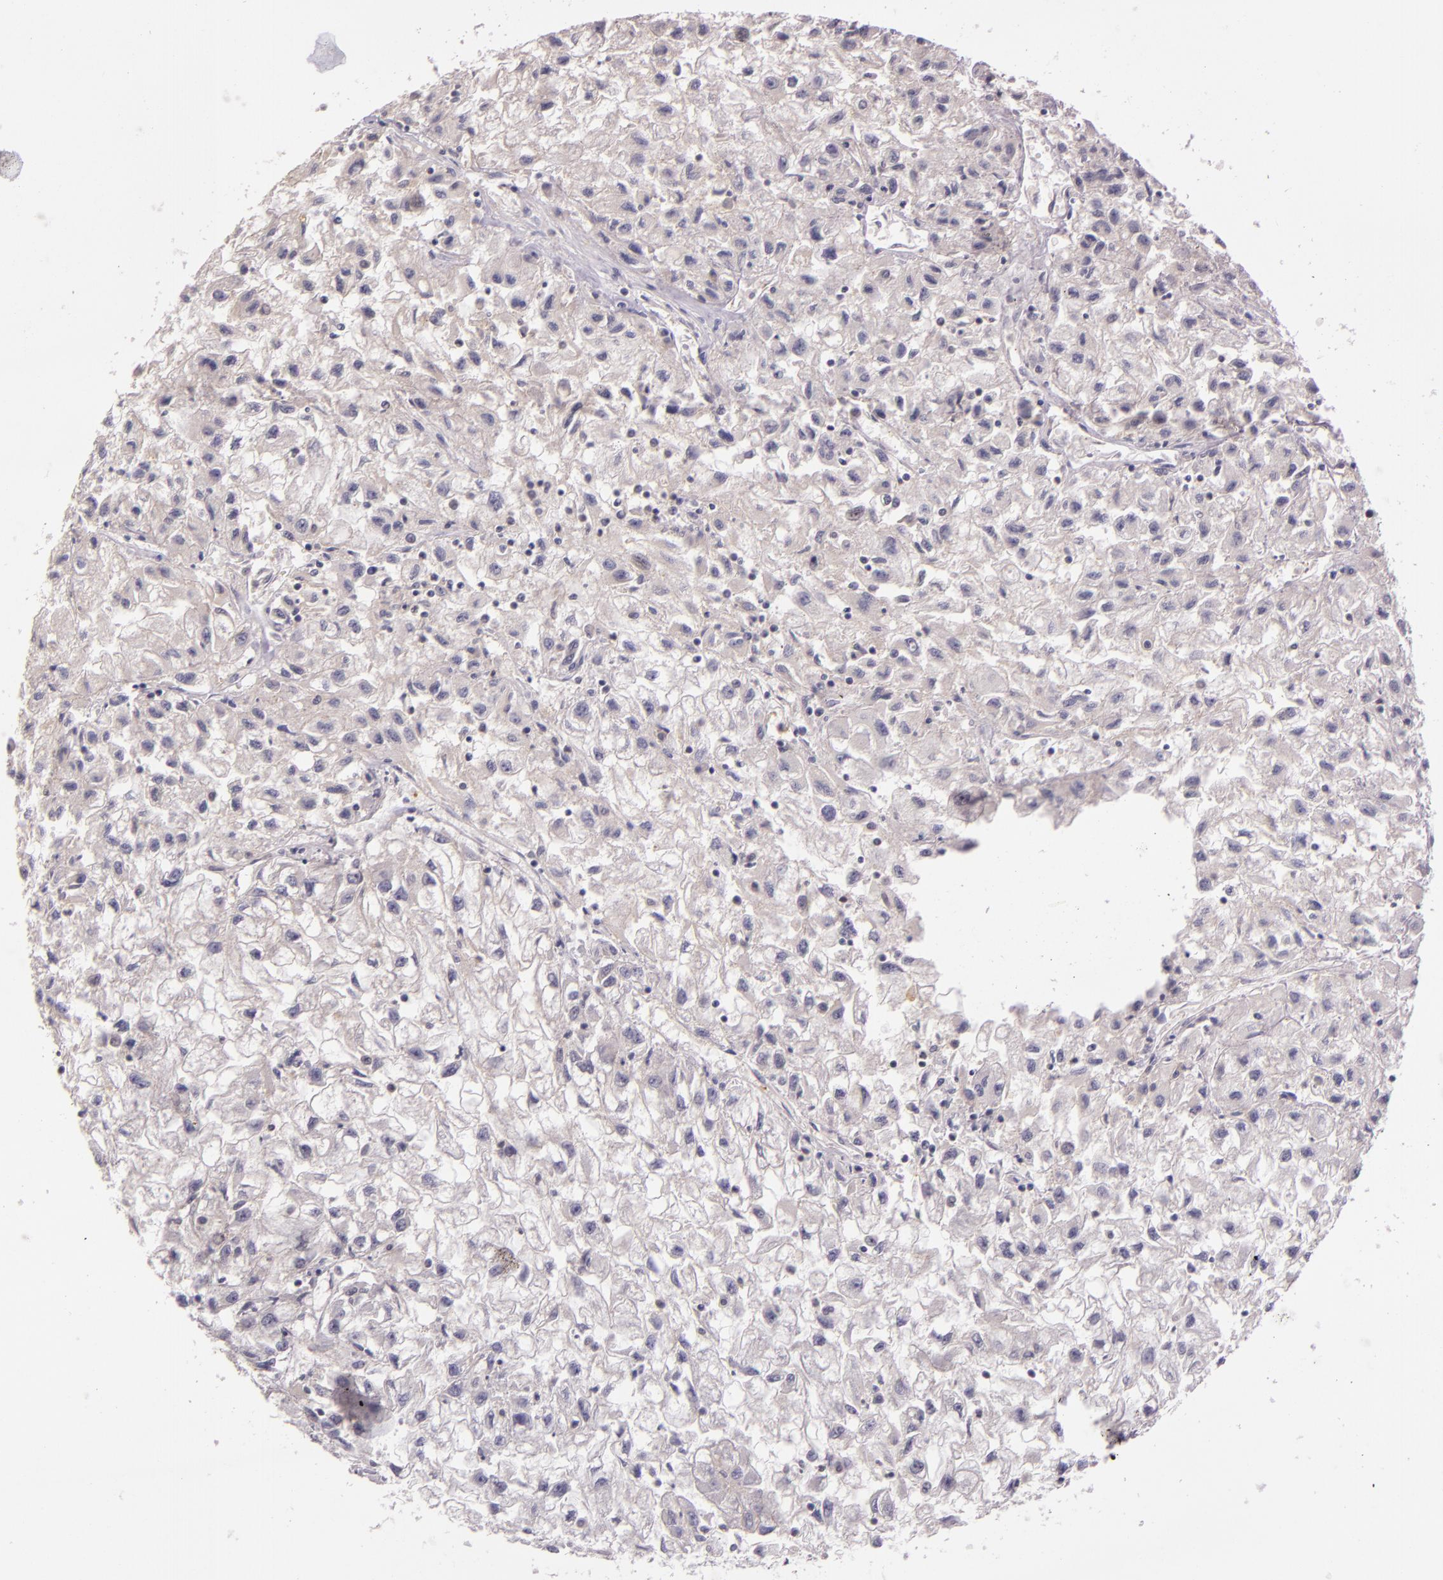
{"staining": {"intensity": "negative", "quantity": "none", "location": "none"}, "tissue": "renal cancer", "cell_type": "Tumor cells", "image_type": "cancer", "snomed": [{"axis": "morphology", "description": "Adenocarcinoma, NOS"}, {"axis": "topography", "description": "Kidney"}], "caption": "Human renal cancer stained for a protein using immunohistochemistry (IHC) shows no expression in tumor cells.", "gene": "ARMH4", "patient": {"sex": "male", "age": 59}}